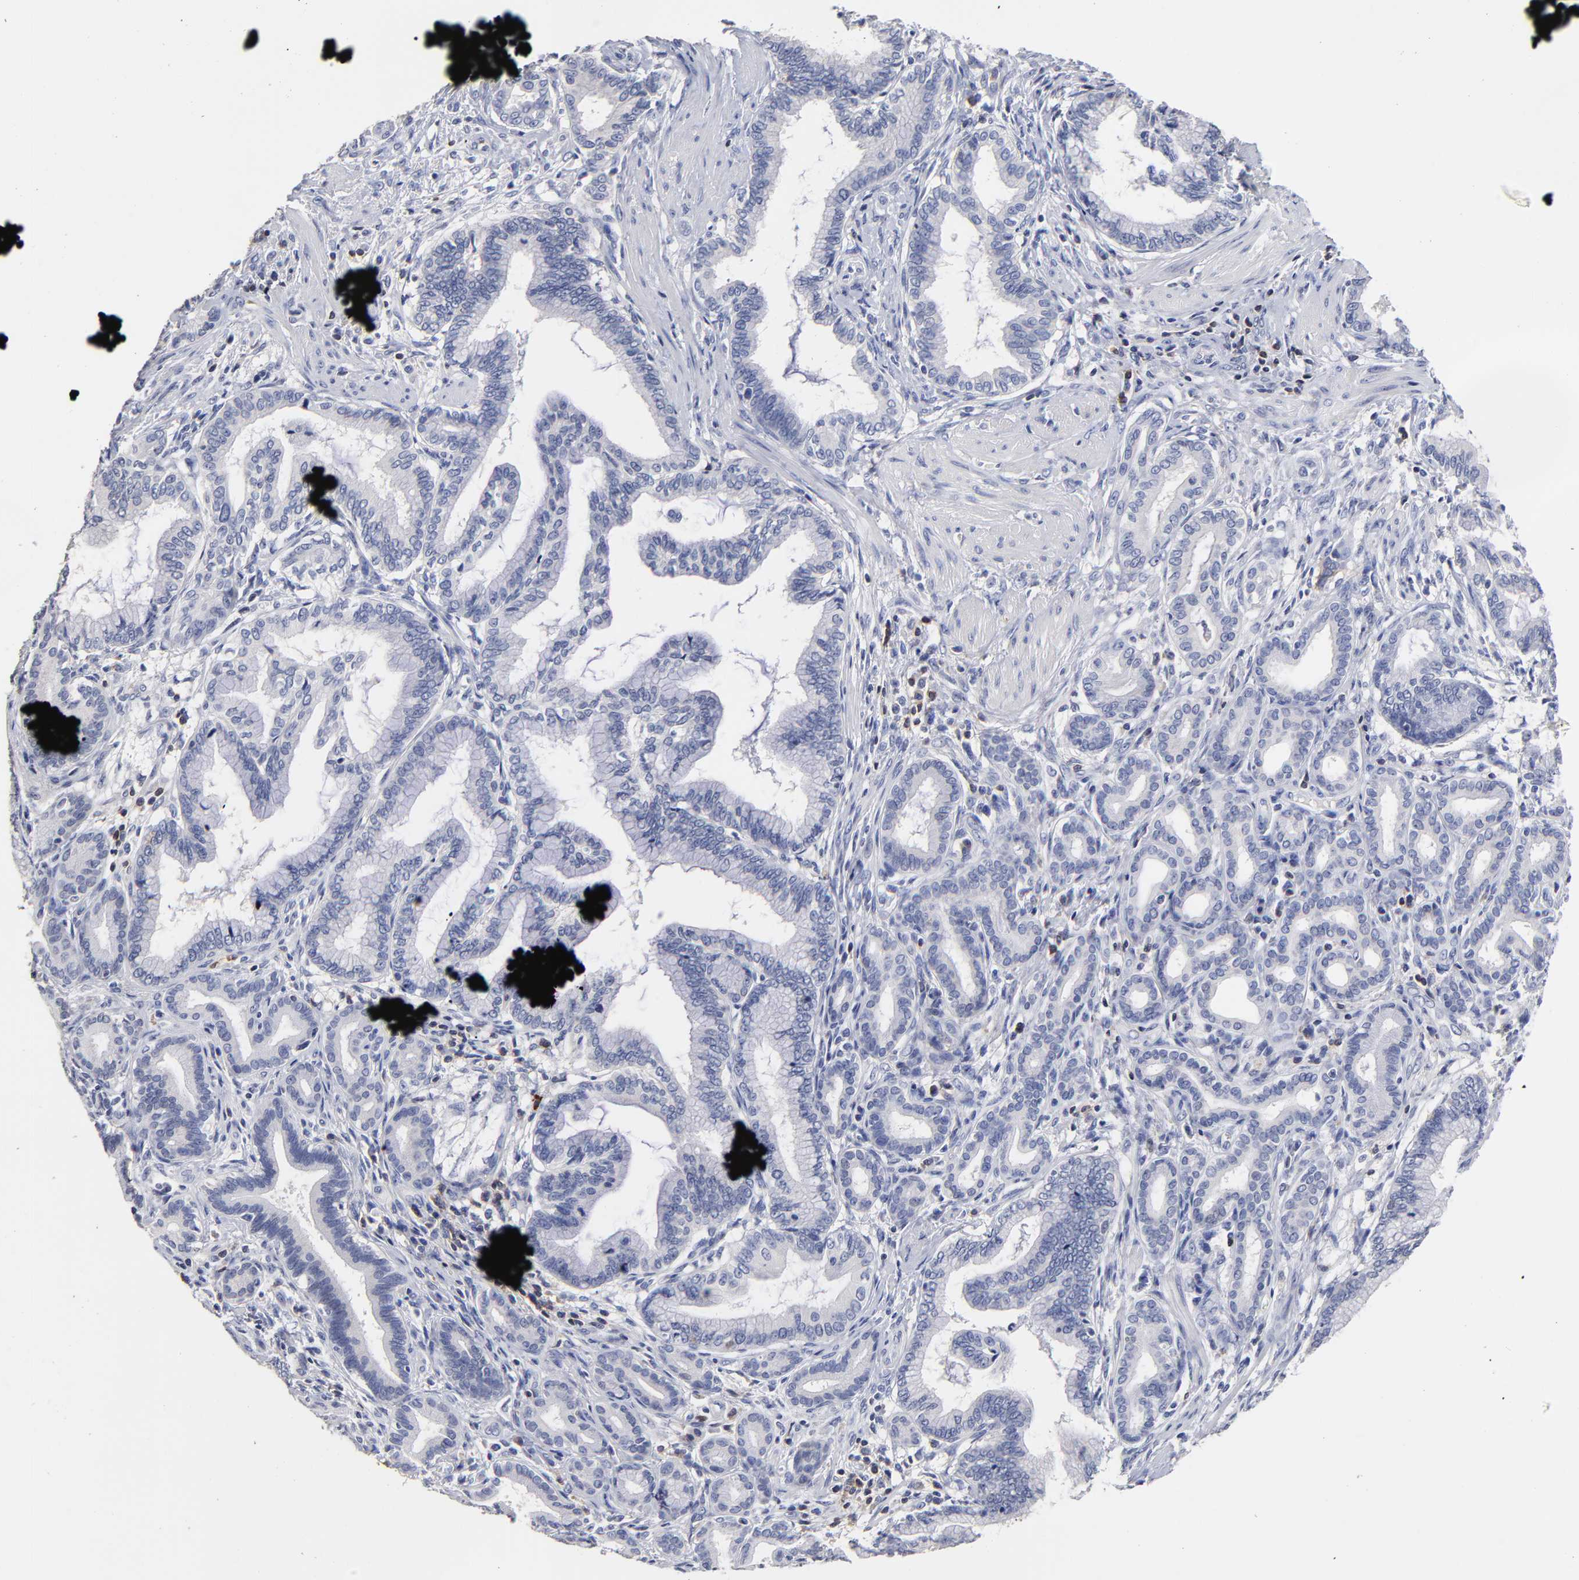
{"staining": {"intensity": "negative", "quantity": "none", "location": "none"}, "tissue": "pancreatic cancer", "cell_type": "Tumor cells", "image_type": "cancer", "snomed": [{"axis": "morphology", "description": "Adenocarcinoma, NOS"}, {"axis": "topography", "description": "Pancreas"}], "caption": "This is a micrograph of IHC staining of pancreatic cancer (adenocarcinoma), which shows no expression in tumor cells.", "gene": "TRAT1", "patient": {"sex": "female", "age": 64}}